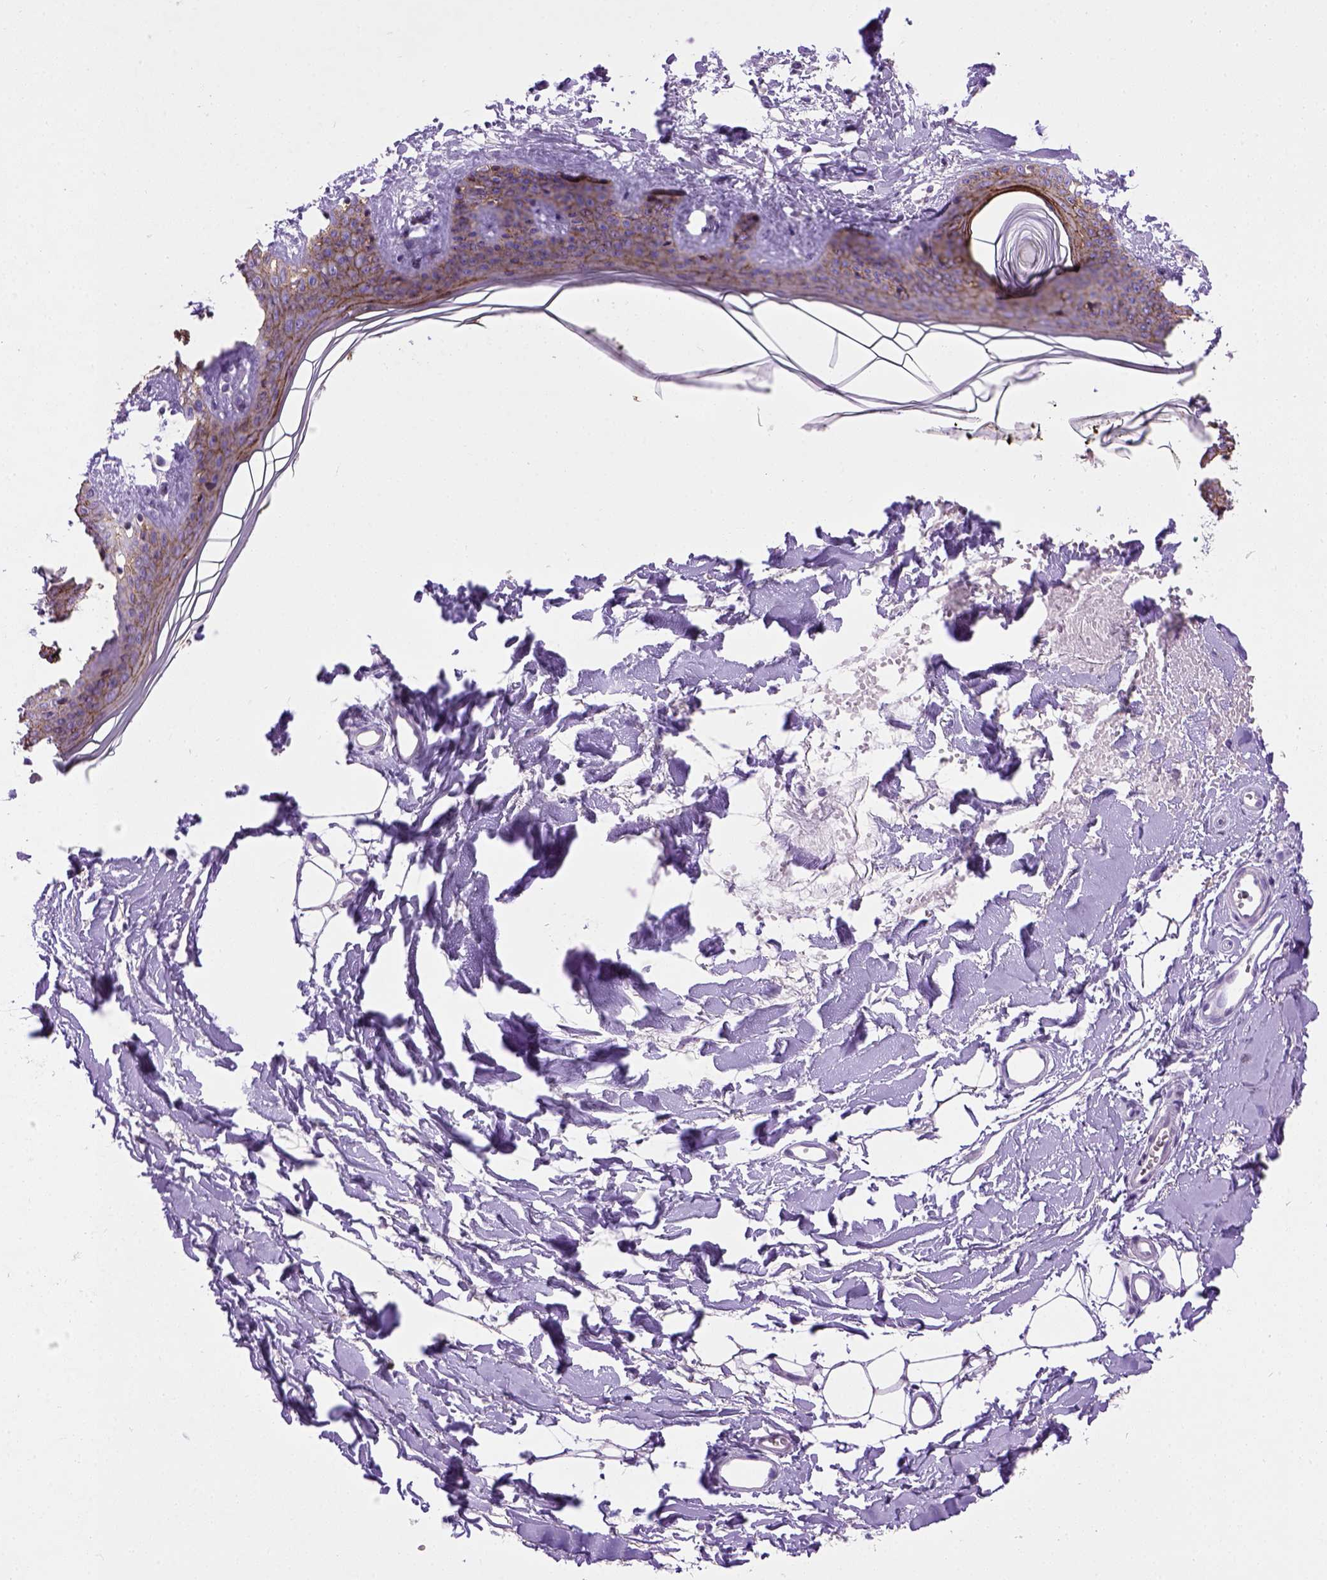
{"staining": {"intensity": "negative", "quantity": "none", "location": "none"}, "tissue": "skin", "cell_type": "Fibroblasts", "image_type": "normal", "snomed": [{"axis": "morphology", "description": "Normal tissue, NOS"}, {"axis": "topography", "description": "Skin"}], "caption": "A high-resolution micrograph shows immunohistochemistry staining of normal skin, which exhibits no significant staining in fibroblasts. (Brightfield microscopy of DAB immunohistochemistry at high magnification).", "gene": "CDH1", "patient": {"sex": "female", "age": 34}}